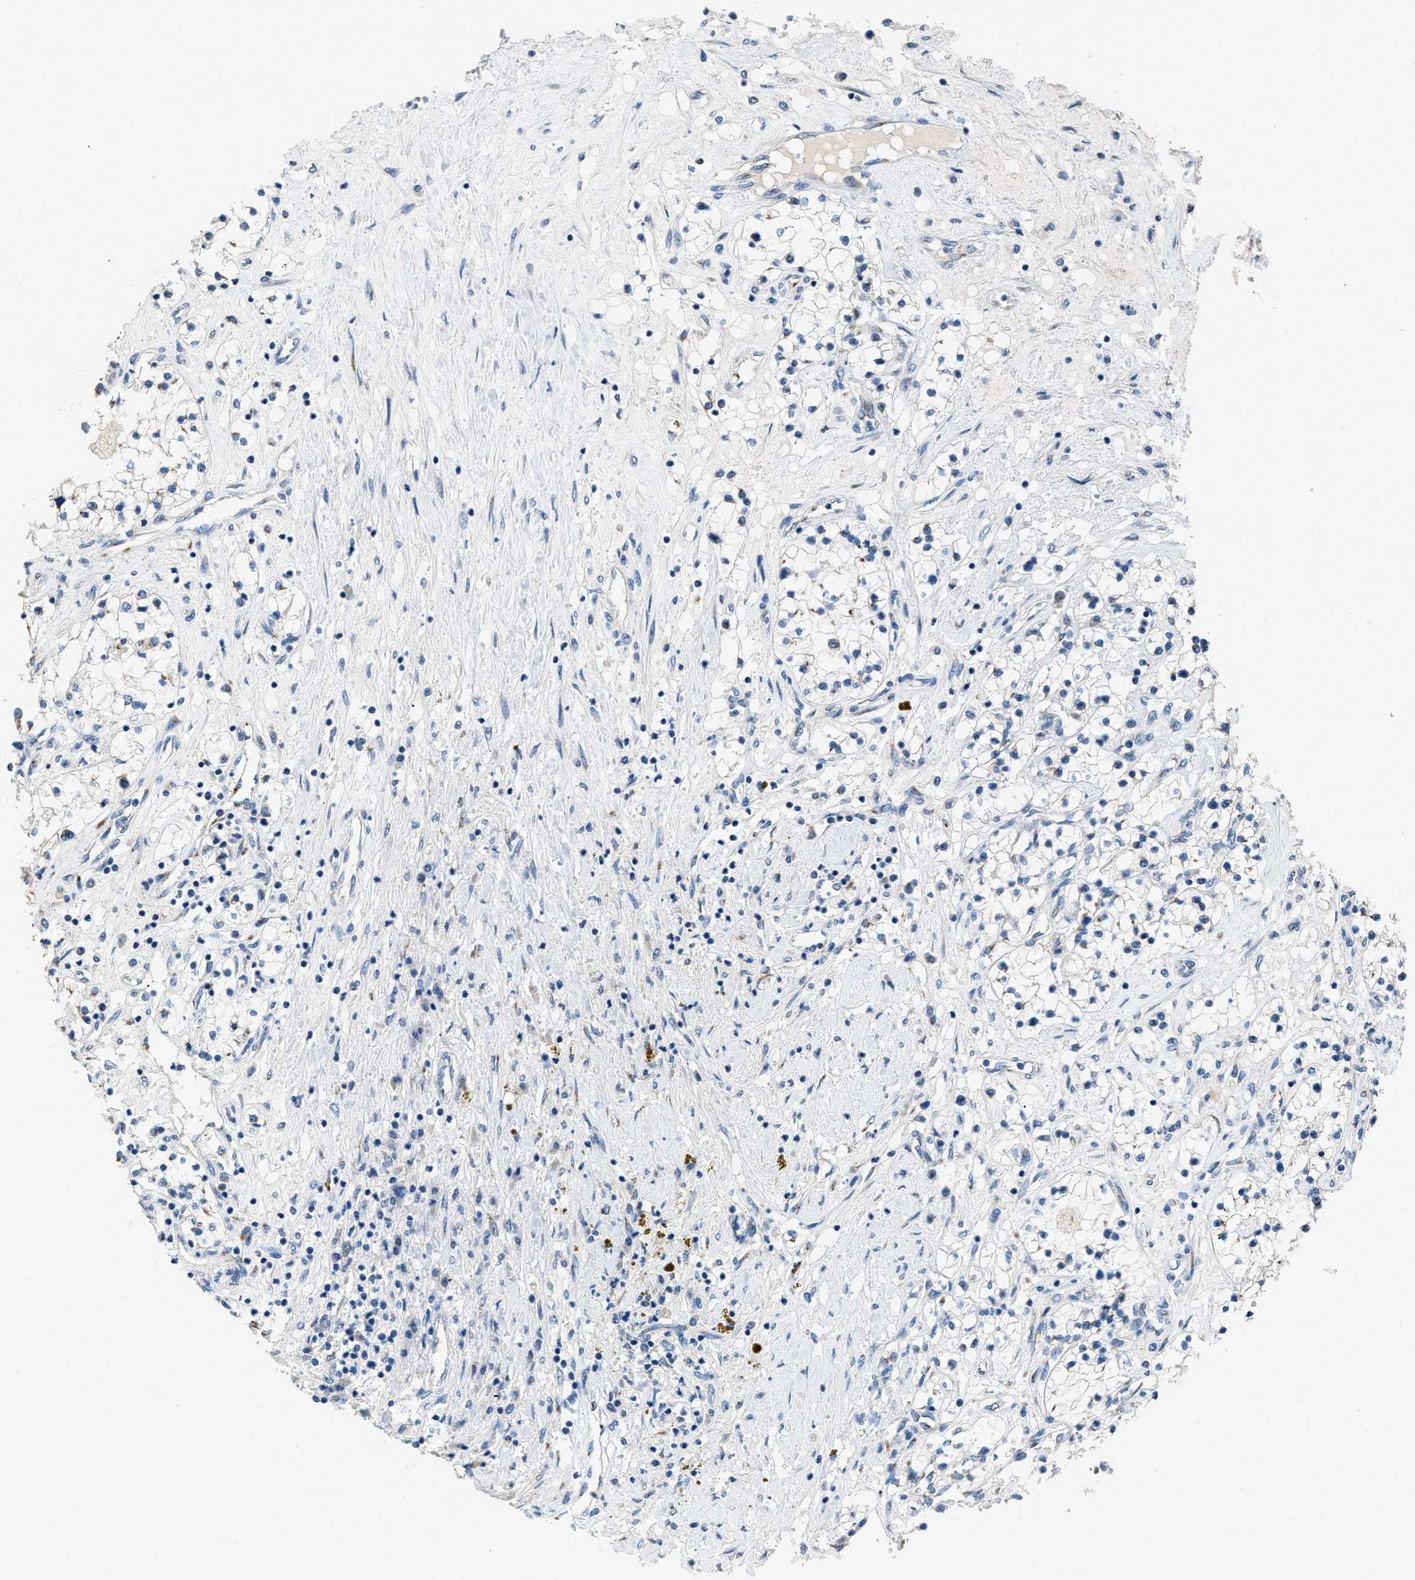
{"staining": {"intensity": "negative", "quantity": "none", "location": "none"}, "tissue": "renal cancer", "cell_type": "Tumor cells", "image_type": "cancer", "snomed": [{"axis": "morphology", "description": "Adenocarcinoma, NOS"}, {"axis": "topography", "description": "Kidney"}], "caption": "An image of adenocarcinoma (renal) stained for a protein reveals no brown staining in tumor cells.", "gene": "GOLM1", "patient": {"sex": "male", "age": 68}}